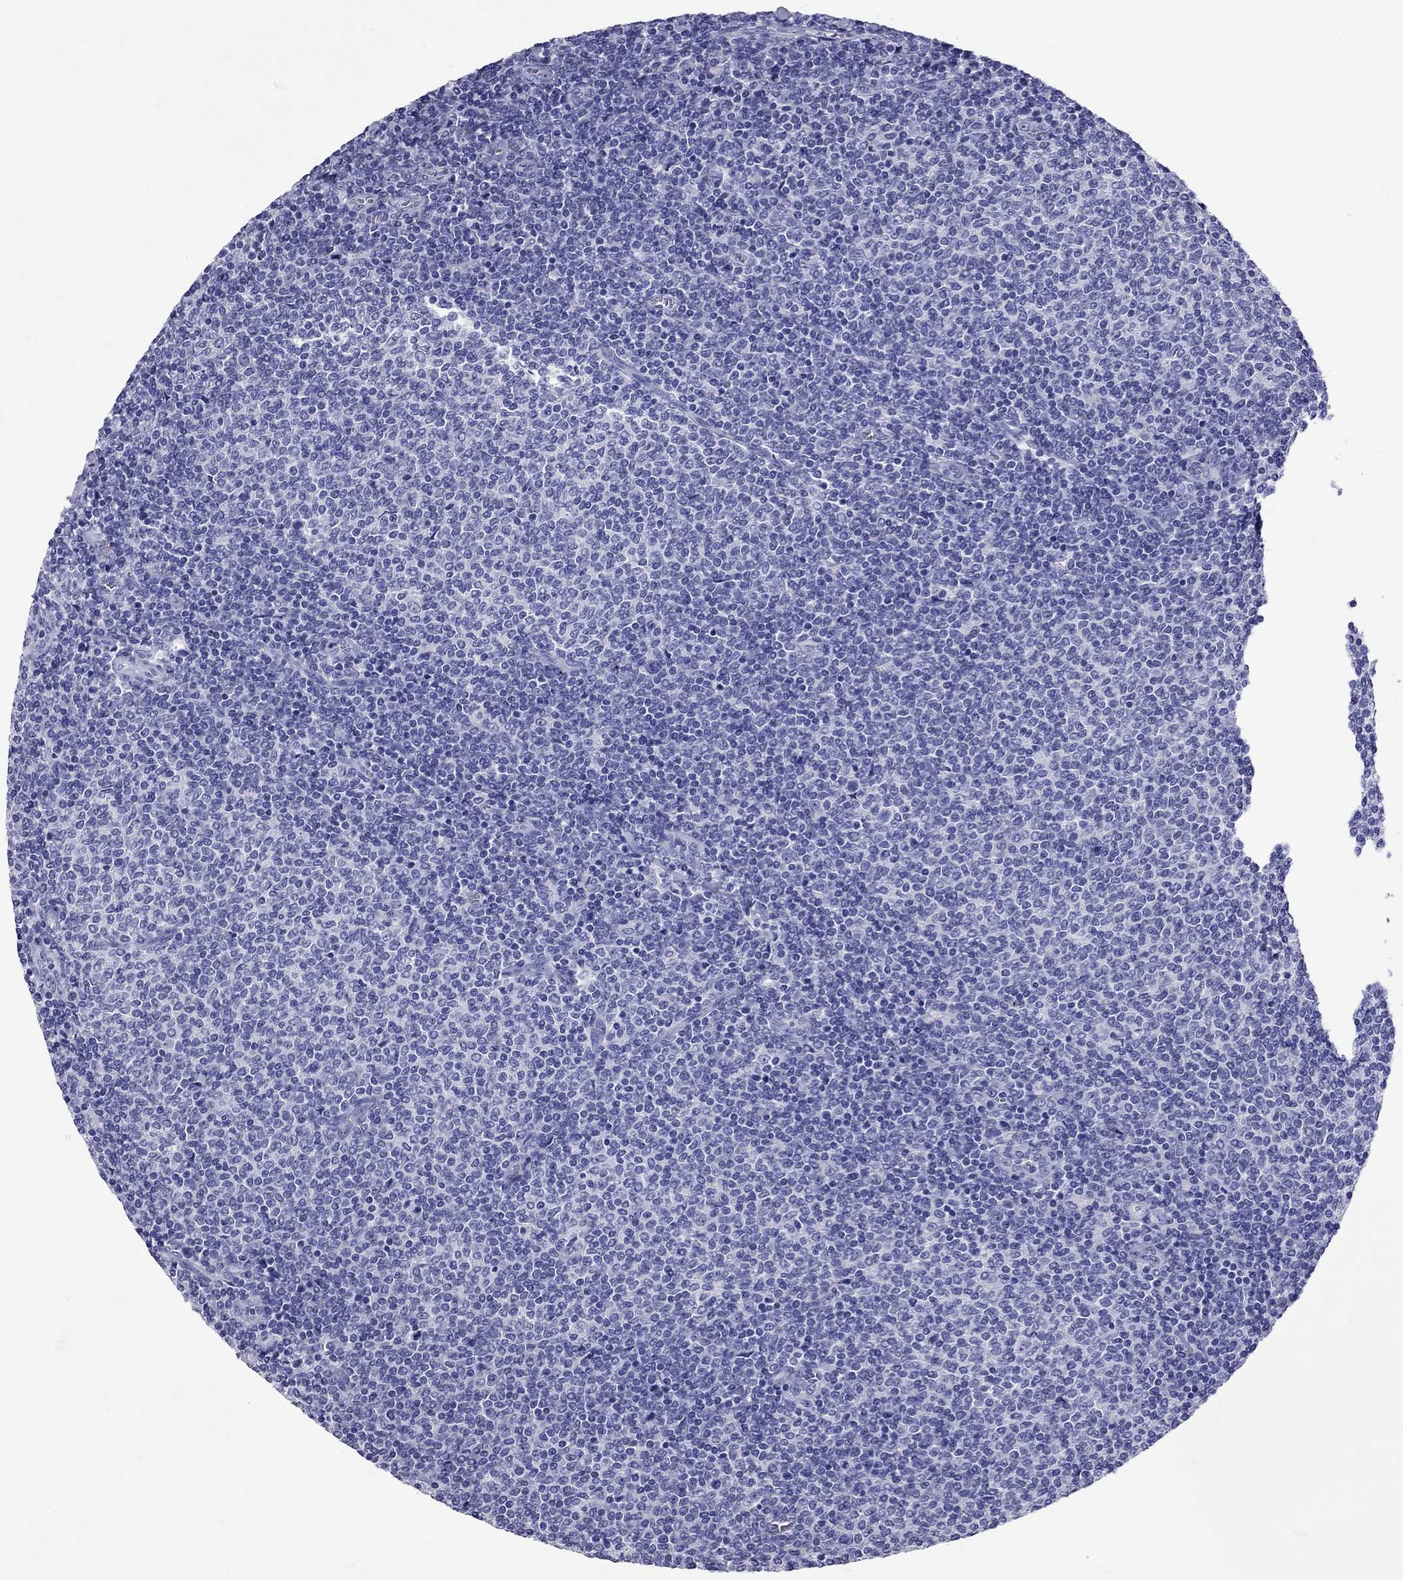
{"staining": {"intensity": "negative", "quantity": "none", "location": "none"}, "tissue": "lymphoma", "cell_type": "Tumor cells", "image_type": "cancer", "snomed": [{"axis": "morphology", "description": "Malignant lymphoma, non-Hodgkin's type, Low grade"}, {"axis": "topography", "description": "Lymph node"}], "caption": "Human malignant lymphoma, non-Hodgkin's type (low-grade) stained for a protein using immunohistochemistry (IHC) demonstrates no expression in tumor cells.", "gene": "AVP", "patient": {"sex": "male", "age": 52}}